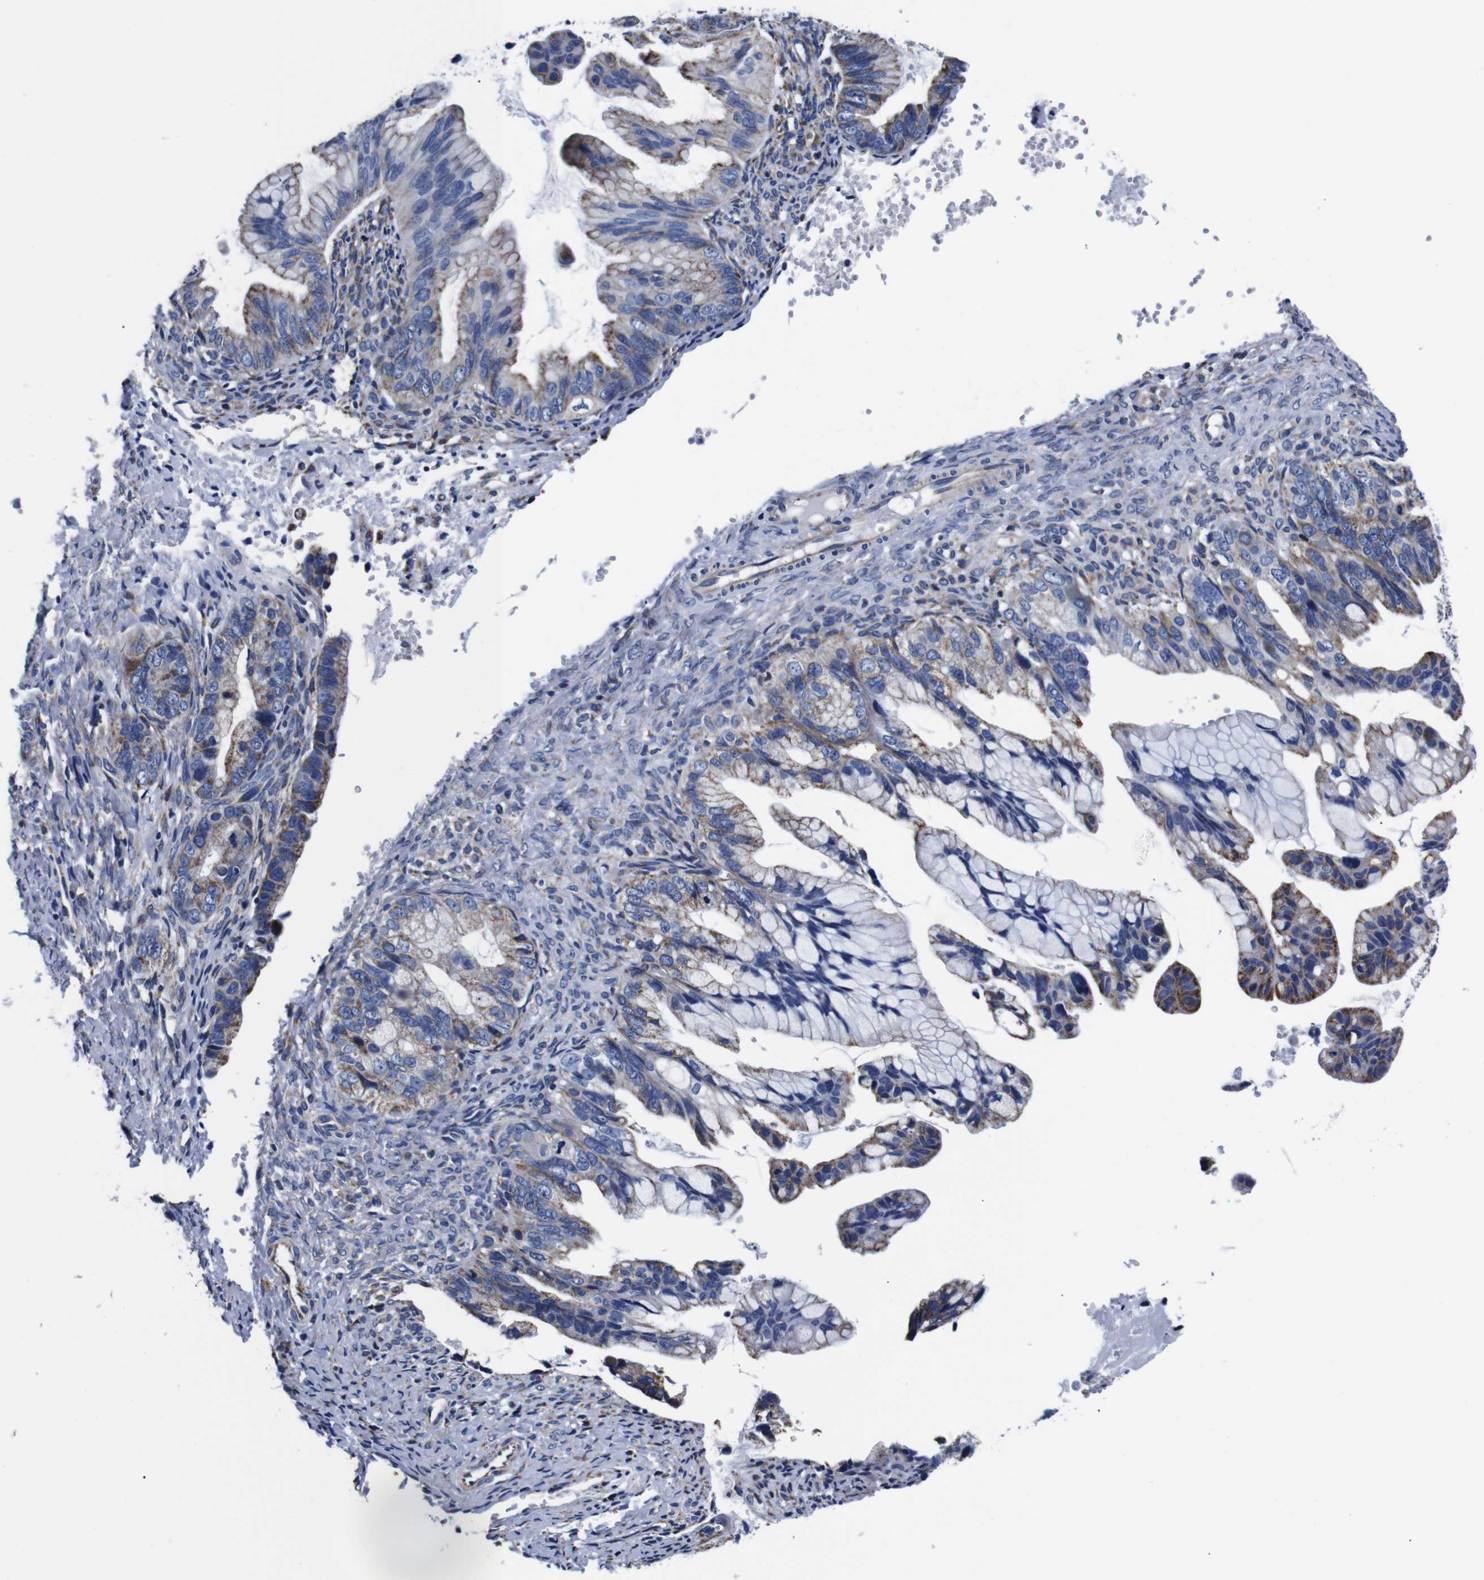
{"staining": {"intensity": "weak", "quantity": "<25%", "location": "cytoplasmic/membranous"}, "tissue": "ovarian cancer", "cell_type": "Tumor cells", "image_type": "cancer", "snomed": [{"axis": "morphology", "description": "Cystadenocarcinoma, mucinous, NOS"}, {"axis": "topography", "description": "Ovary"}], "caption": "There is no significant positivity in tumor cells of mucinous cystadenocarcinoma (ovarian).", "gene": "FKBP9", "patient": {"sex": "female", "age": 36}}